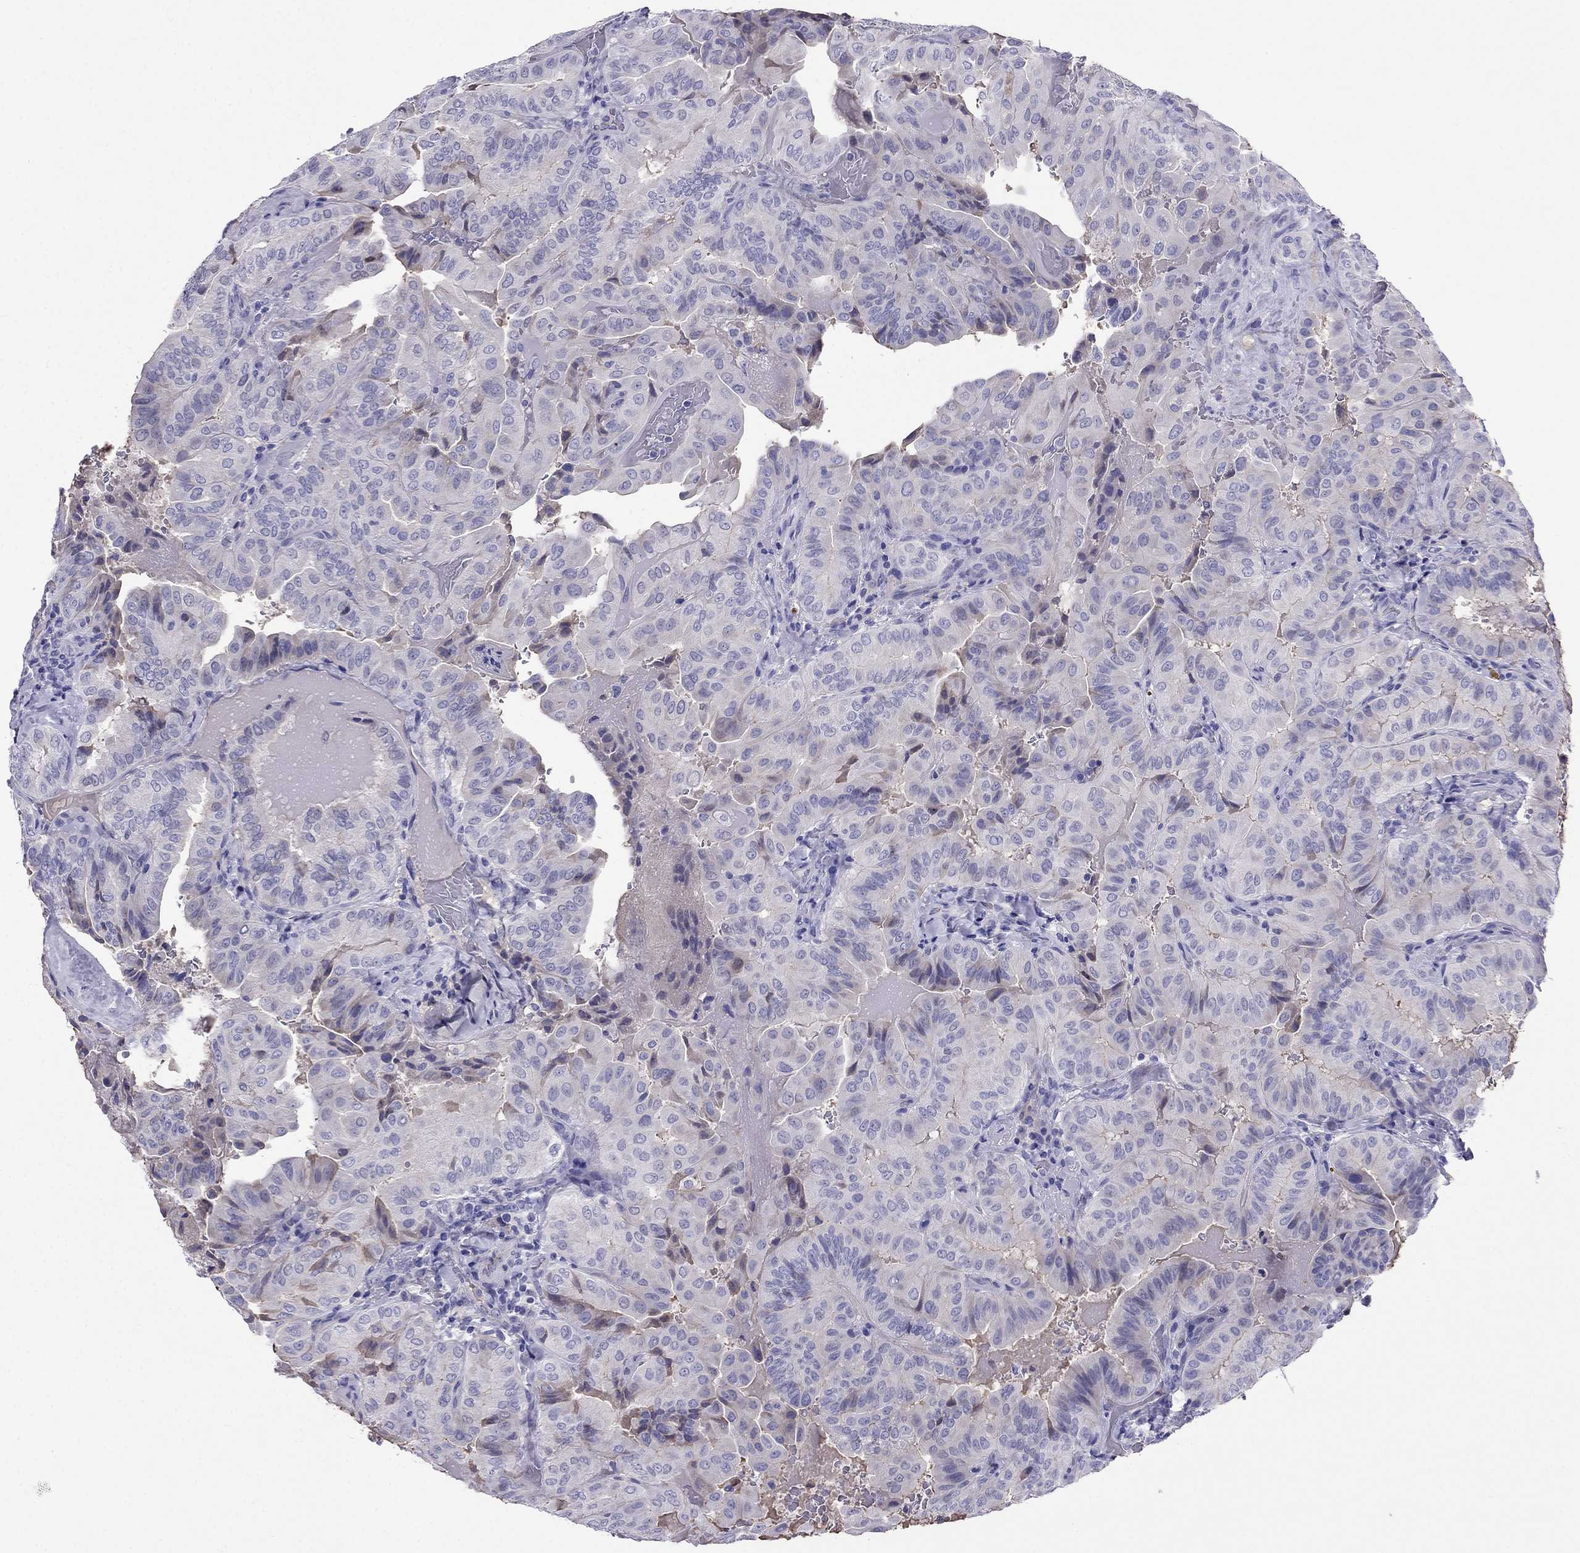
{"staining": {"intensity": "negative", "quantity": "none", "location": "none"}, "tissue": "thyroid cancer", "cell_type": "Tumor cells", "image_type": "cancer", "snomed": [{"axis": "morphology", "description": "Papillary adenocarcinoma, NOS"}, {"axis": "topography", "description": "Thyroid gland"}], "caption": "This is an immunohistochemistry (IHC) histopathology image of human papillary adenocarcinoma (thyroid). There is no positivity in tumor cells.", "gene": "TBC1D21", "patient": {"sex": "female", "age": 68}}